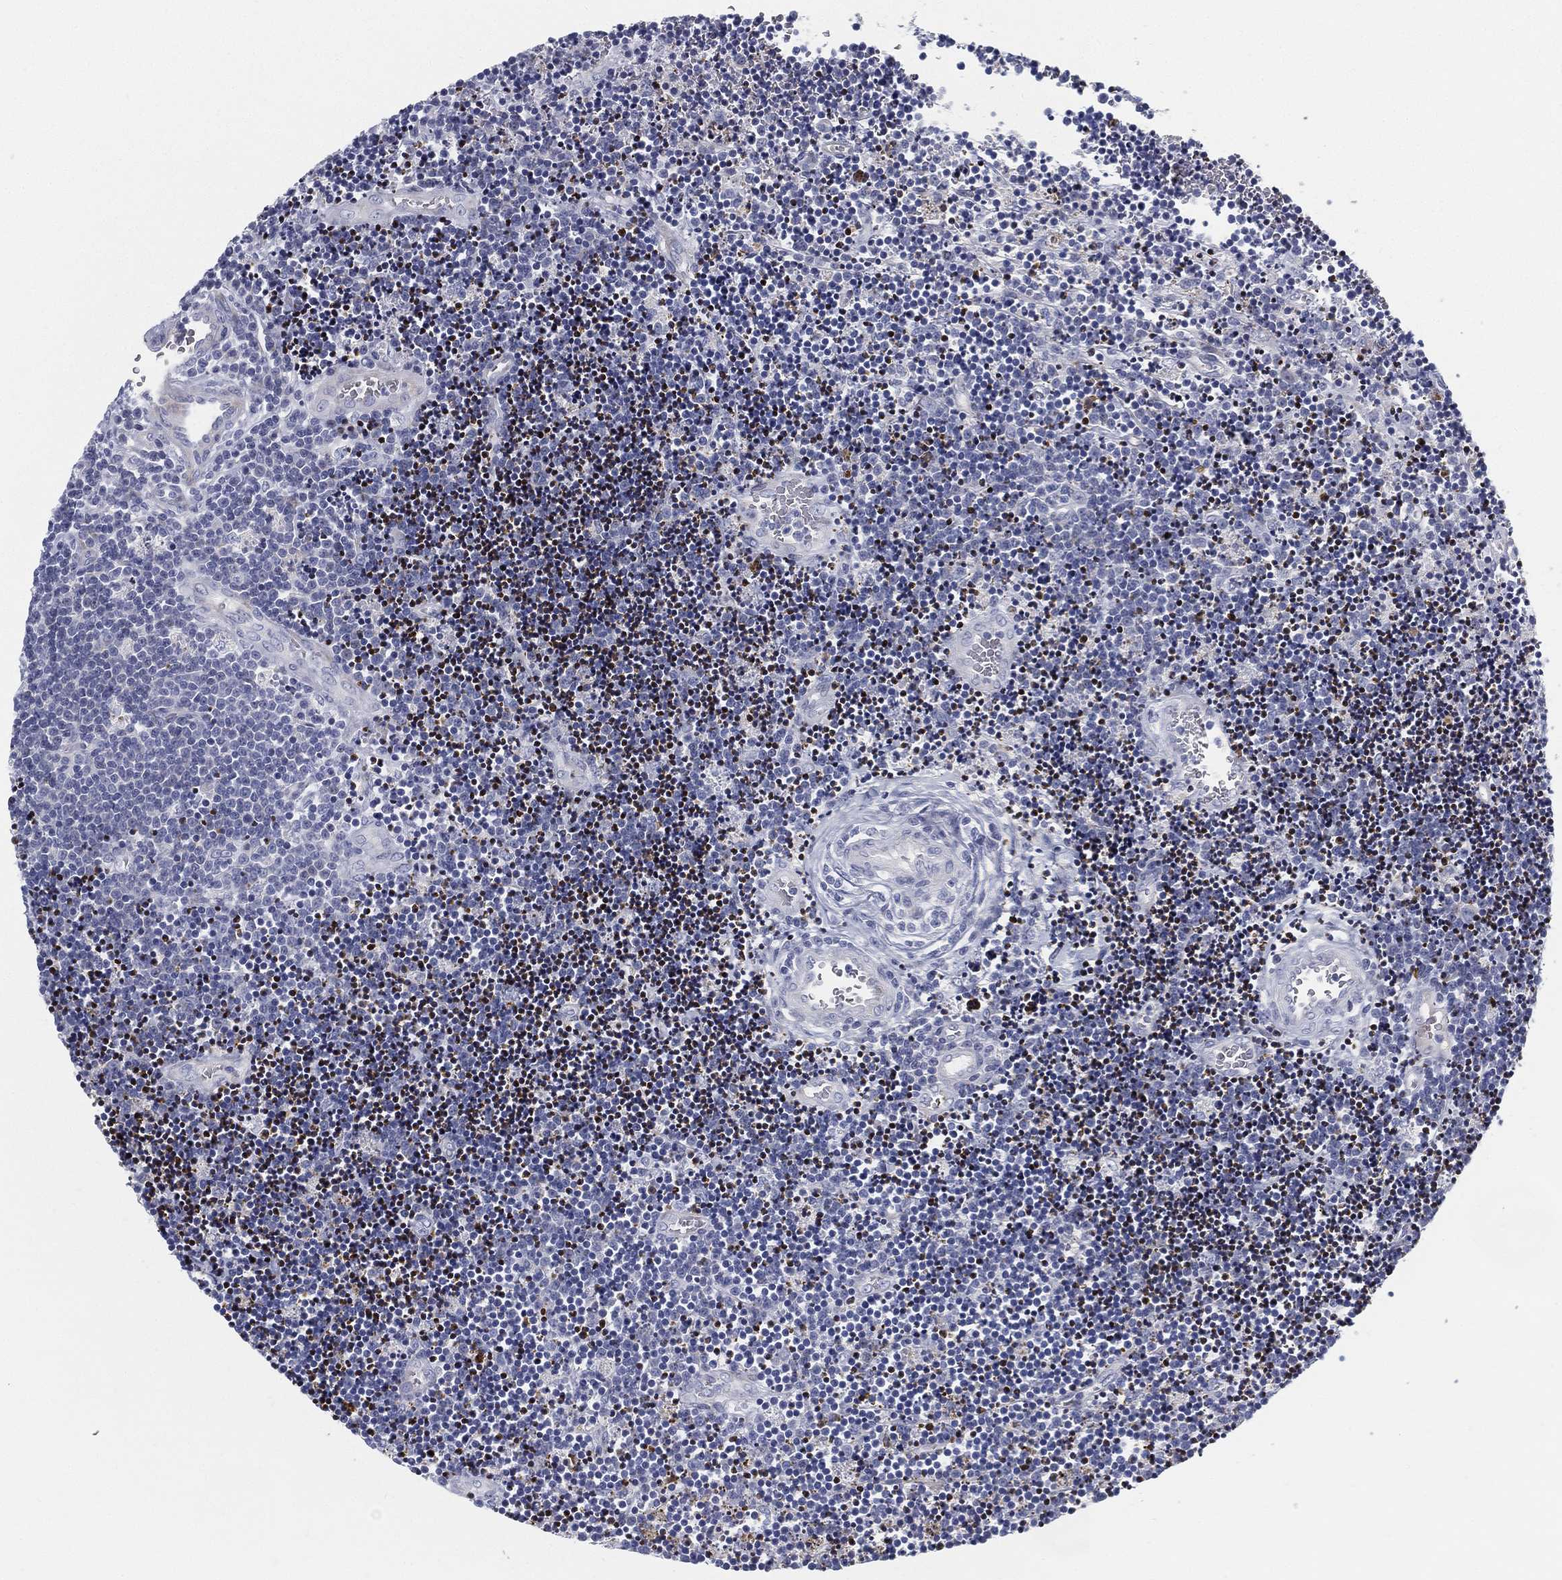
{"staining": {"intensity": "negative", "quantity": "none", "location": "none"}, "tissue": "lymphoma", "cell_type": "Tumor cells", "image_type": "cancer", "snomed": [{"axis": "morphology", "description": "Malignant lymphoma, non-Hodgkin's type, Low grade"}, {"axis": "topography", "description": "Brain"}], "caption": "DAB immunohistochemical staining of human lymphoma displays no significant positivity in tumor cells.", "gene": "SPPL2C", "patient": {"sex": "female", "age": 66}}